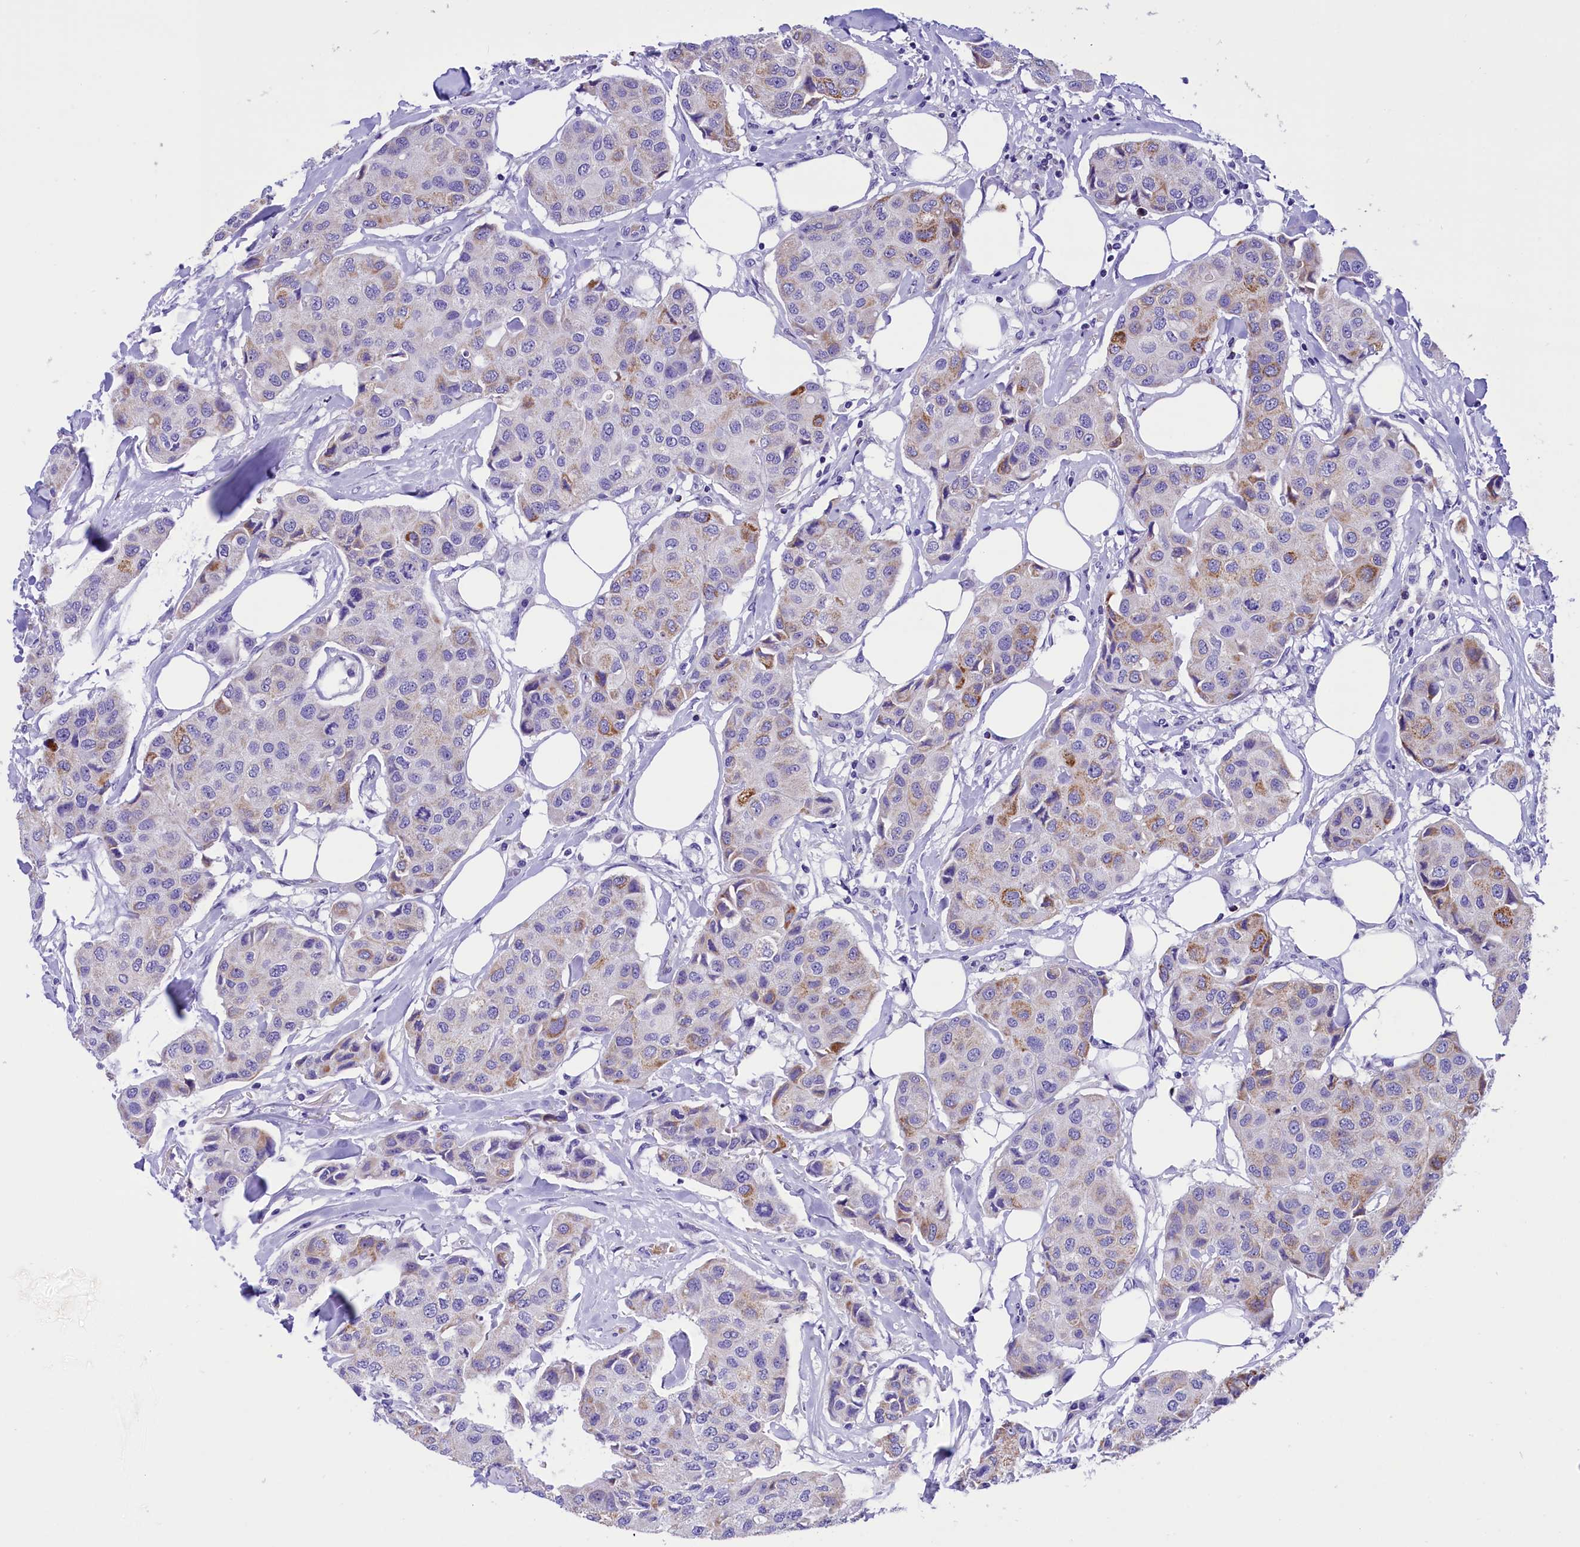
{"staining": {"intensity": "moderate", "quantity": "<25%", "location": "cytoplasmic/membranous"}, "tissue": "breast cancer", "cell_type": "Tumor cells", "image_type": "cancer", "snomed": [{"axis": "morphology", "description": "Duct carcinoma"}, {"axis": "topography", "description": "Breast"}], "caption": "IHC (DAB (3,3'-diaminobenzidine)) staining of human infiltrating ductal carcinoma (breast) demonstrates moderate cytoplasmic/membranous protein positivity in approximately <25% of tumor cells.", "gene": "ABAT", "patient": {"sex": "female", "age": 80}}